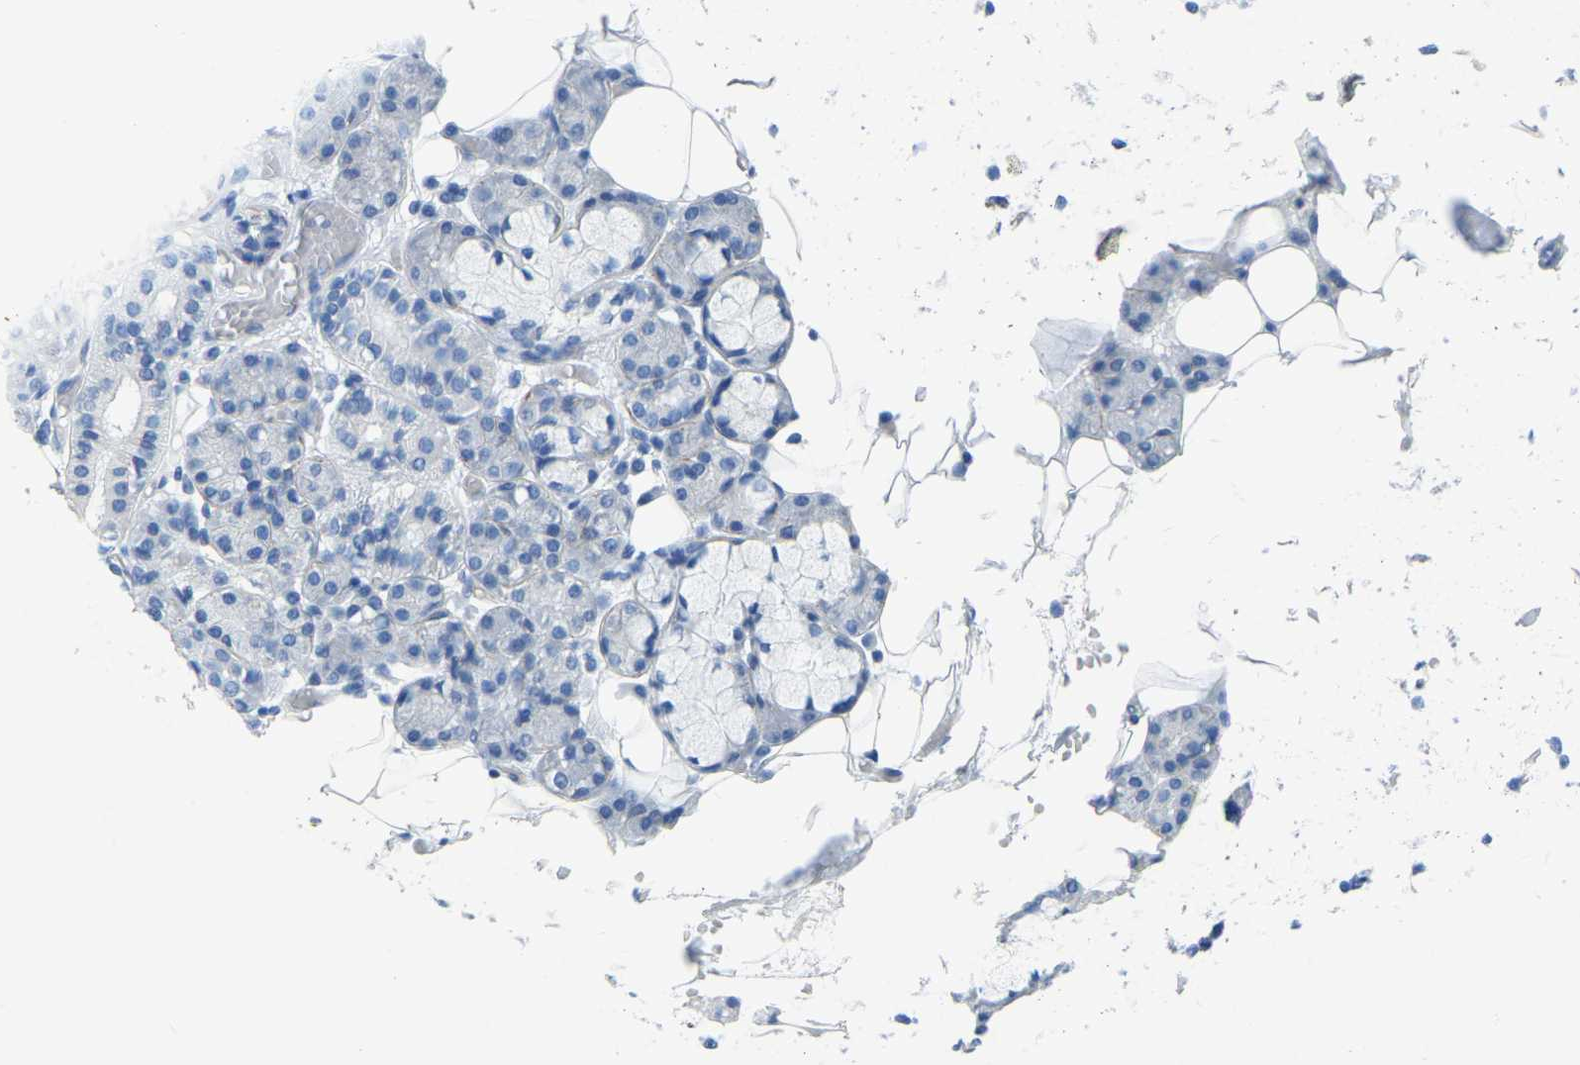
{"staining": {"intensity": "negative", "quantity": "none", "location": "none"}, "tissue": "salivary gland", "cell_type": "Glandular cells", "image_type": "normal", "snomed": [{"axis": "morphology", "description": "Normal tissue, NOS"}, {"axis": "topography", "description": "Salivary gland"}], "caption": "The immunohistochemistry (IHC) photomicrograph has no significant expression in glandular cells of salivary gland.", "gene": "MYL3", "patient": {"sex": "male", "age": 63}}